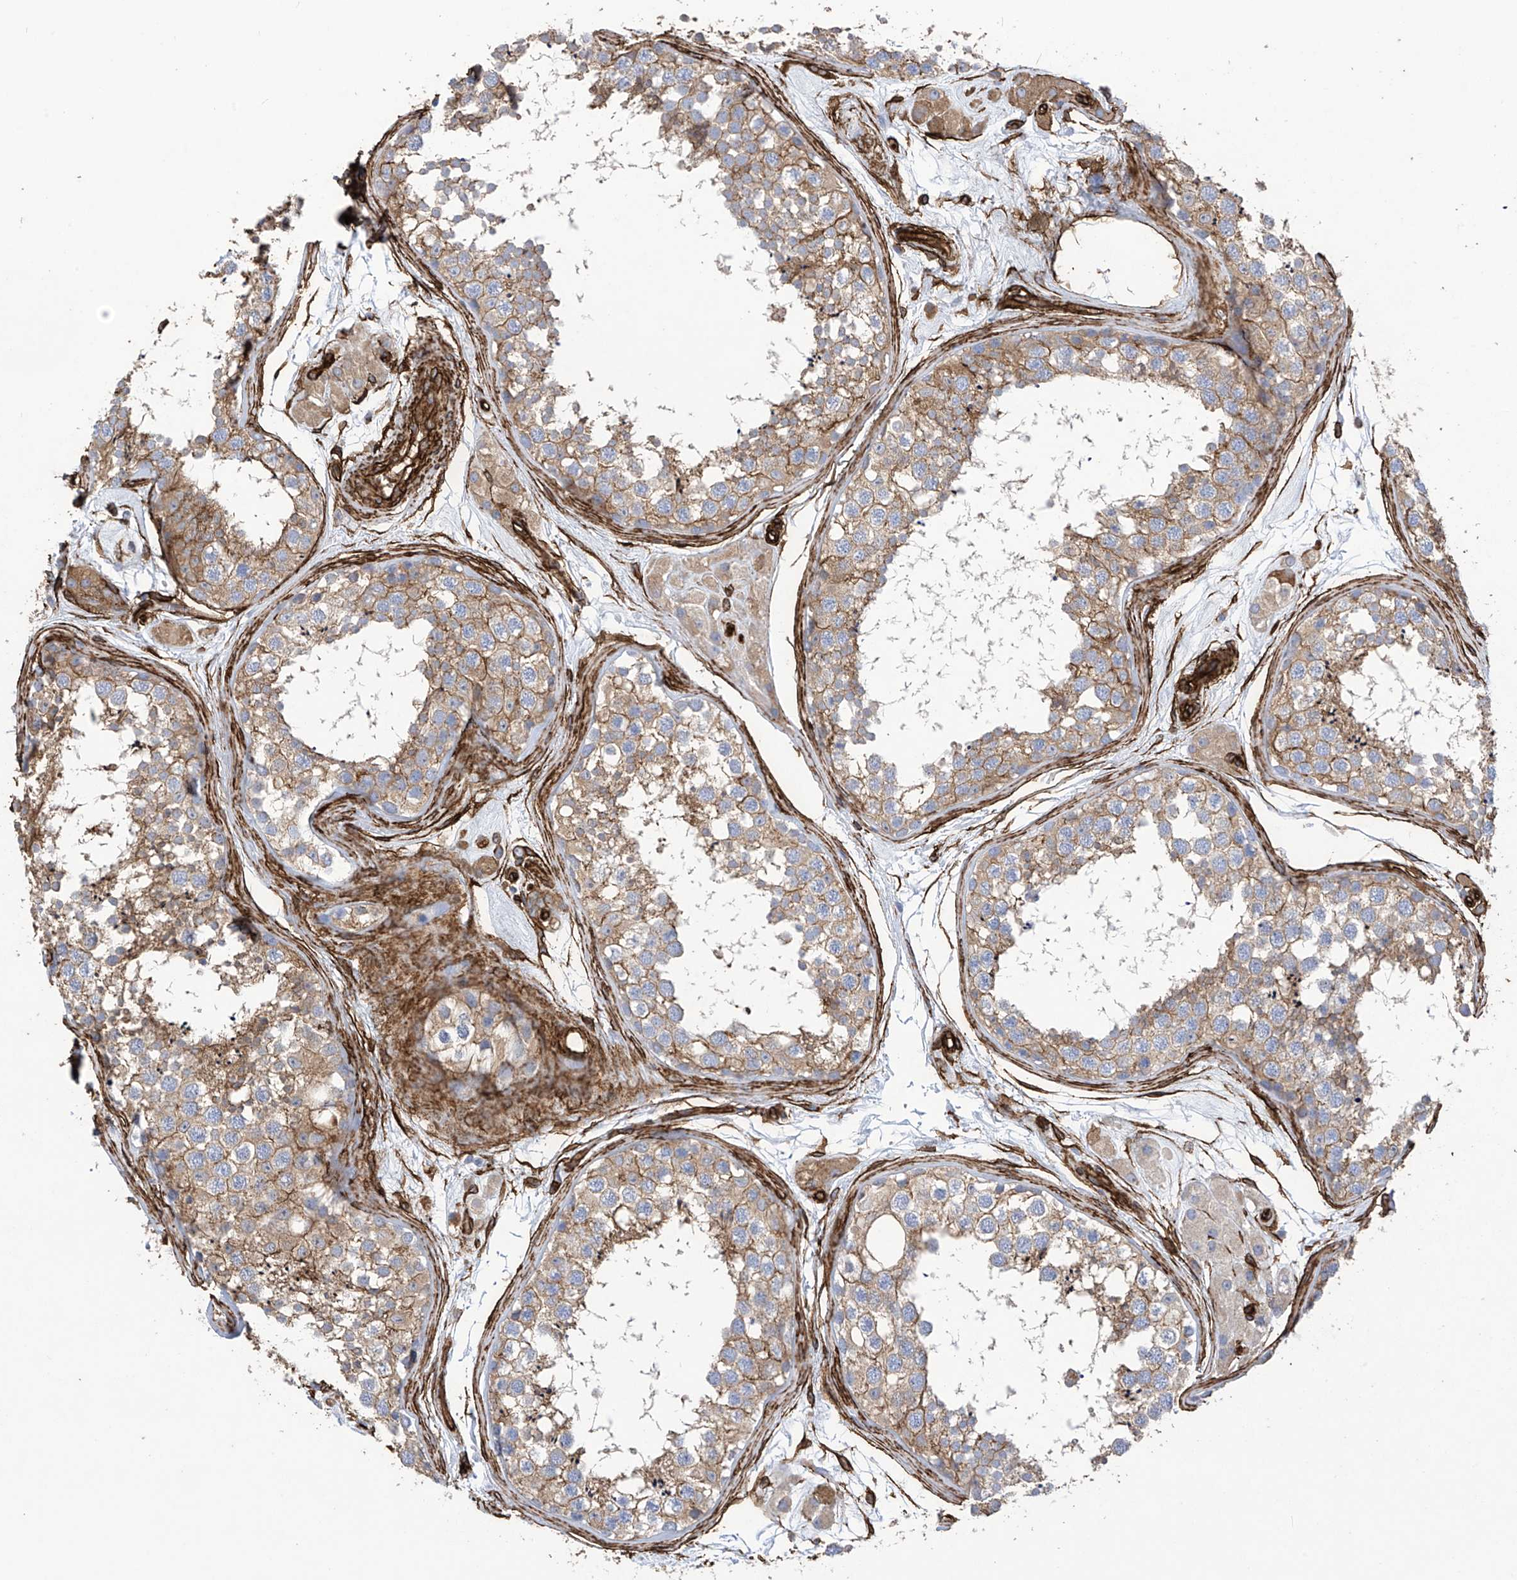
{"staining": {"intensity": "moderate", "quantity": ">75%", "location": "cytoplasmic/membranous"}, "tissue": "testis", "cell_type": "Cells in seminiferous ducts", "image_type": "normal", "snomed": [{"axis": "morphology", "description": "Normal tissue, NOS"}, {"axis": "topography", "description": "Testis"}], "caption": "This is a photomicrograph of immunohistochemistry staining of unremarkable testis, which shows moderate expression in the cytoplasmic/membranous of cells in seminiferous ducts.", "gene": "UBTD1", "patient": {"sex": "male", "age": 56}}